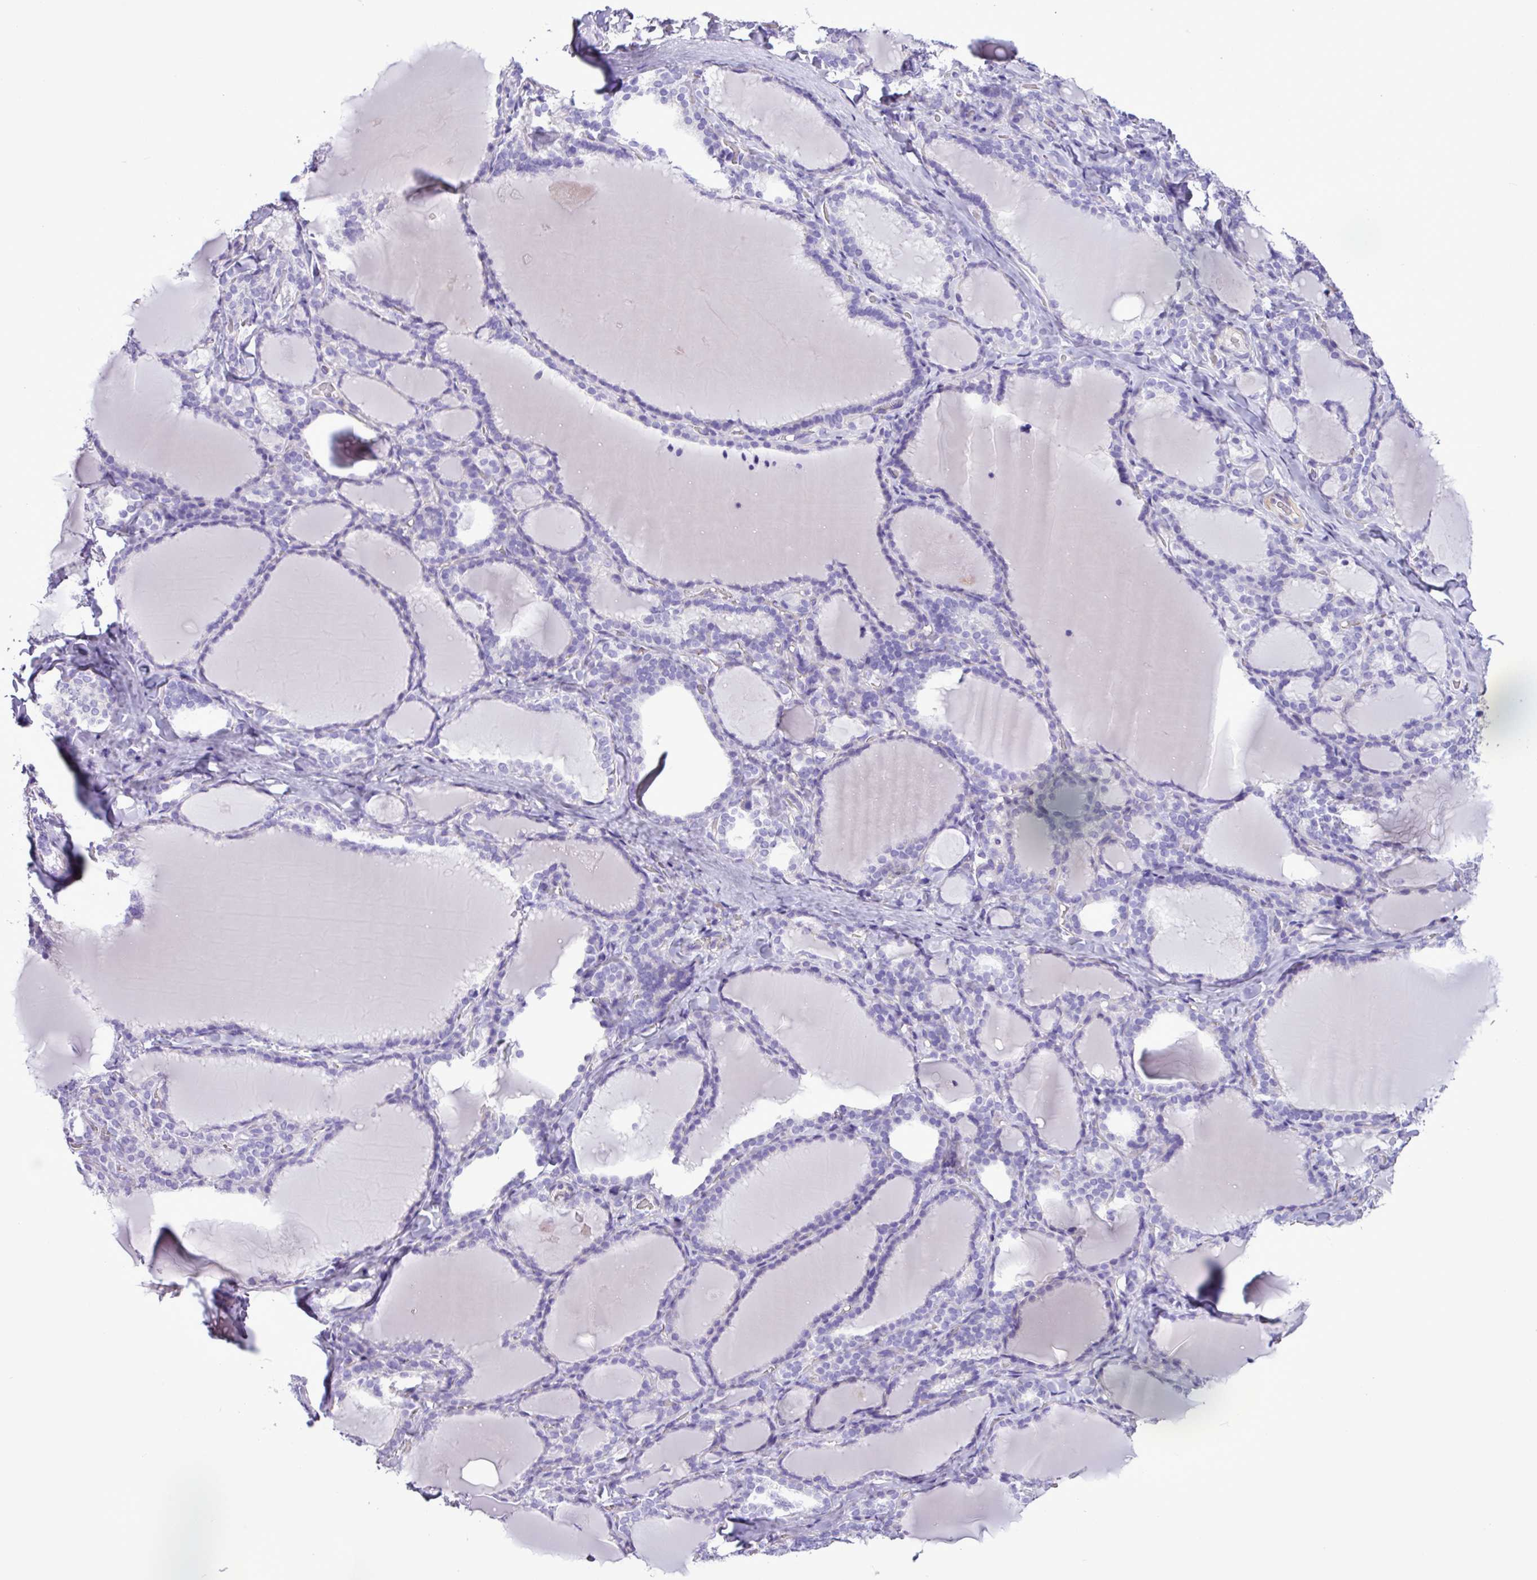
{"staining": {"intensity": "negative", "quantity": "none", "location": "none"}, "tissue": "thyroid gland", "cell_type": "Glandular cells", "image_type": "normal", "snomed": [{"axis": "morphology", "description": "Normal tissue, NOS"}, {"axis": "topography", "description": "Thyroid gland"}], "caption": "IHC photomicrograph of unremarkable thyroid gland: human thyroid gland stained with DAB (3,3'-diaminobenzidine) reveals no significant protein positivity in glandular cells. (Stains: DAB (3,3'-diaminobenzidine) immunohistochemistry with hematoxylin counter stain, Microscopy: brightfield microscopy at high magnification).", "gene": "ZNF334", "patient": {"sex": "female", "age": 31}}